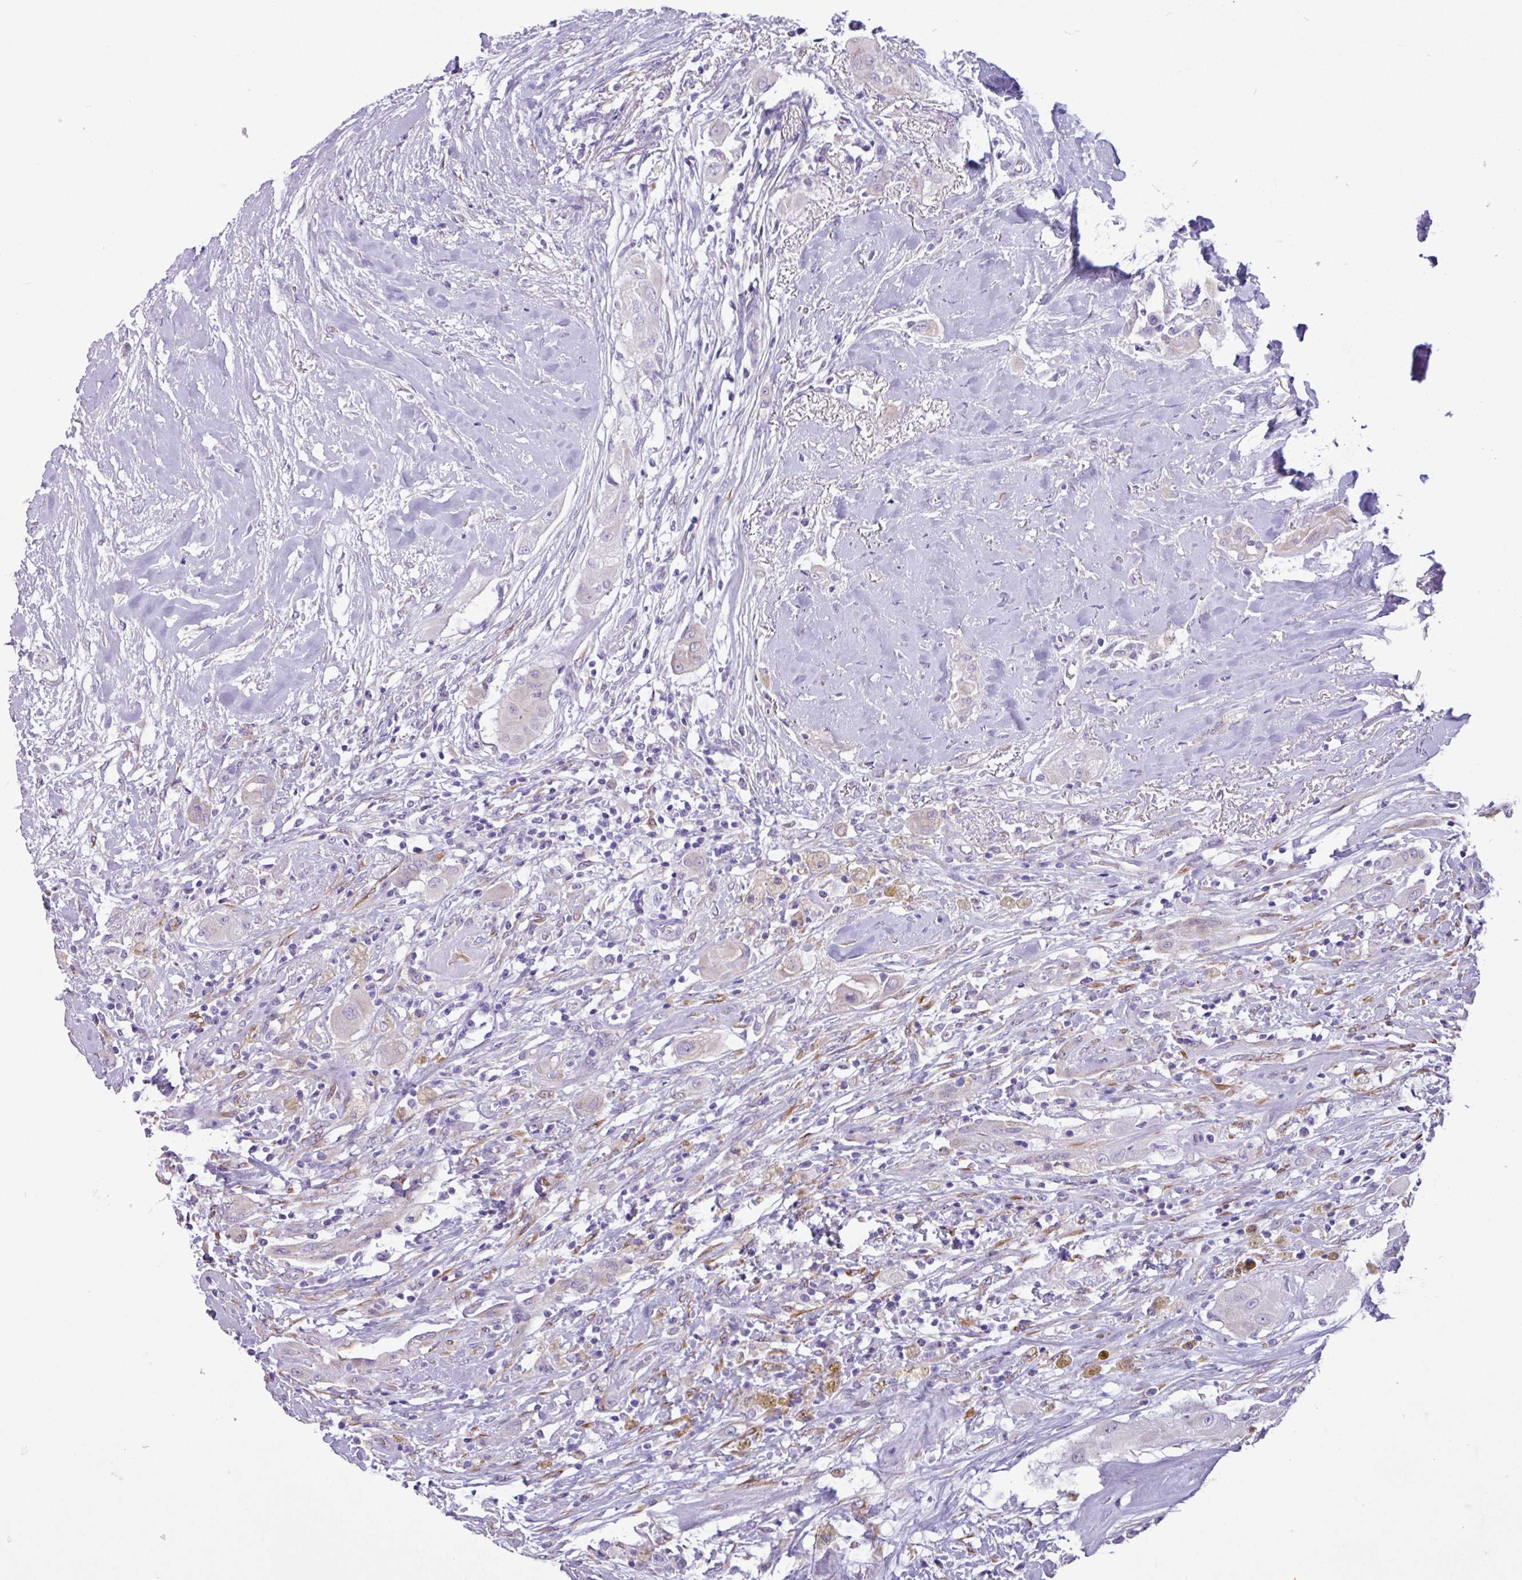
{"staining": {"intensity": "negative", "quantity": "none", "location": "none"}, "tissue": "thyroid cancer", "cell_type": "Tumor cells", "image_type": "cancer", "snomed": [{"axis": "morphology", "description": "Papillary adenocarcinoma, NOS"}, {"axis": "topography", "description": "Thyroid gland"}], "caption": "A photomicrograph of papillary adenocarcinoma (thyroid) stained for a protein exhibits no brown staining in tumor cells. (DAB (3,3'-diaminobenzidine) IHC, high magnification).", "gene": "SLC38A1", "patient": {"sex": "female", "age": 59}}